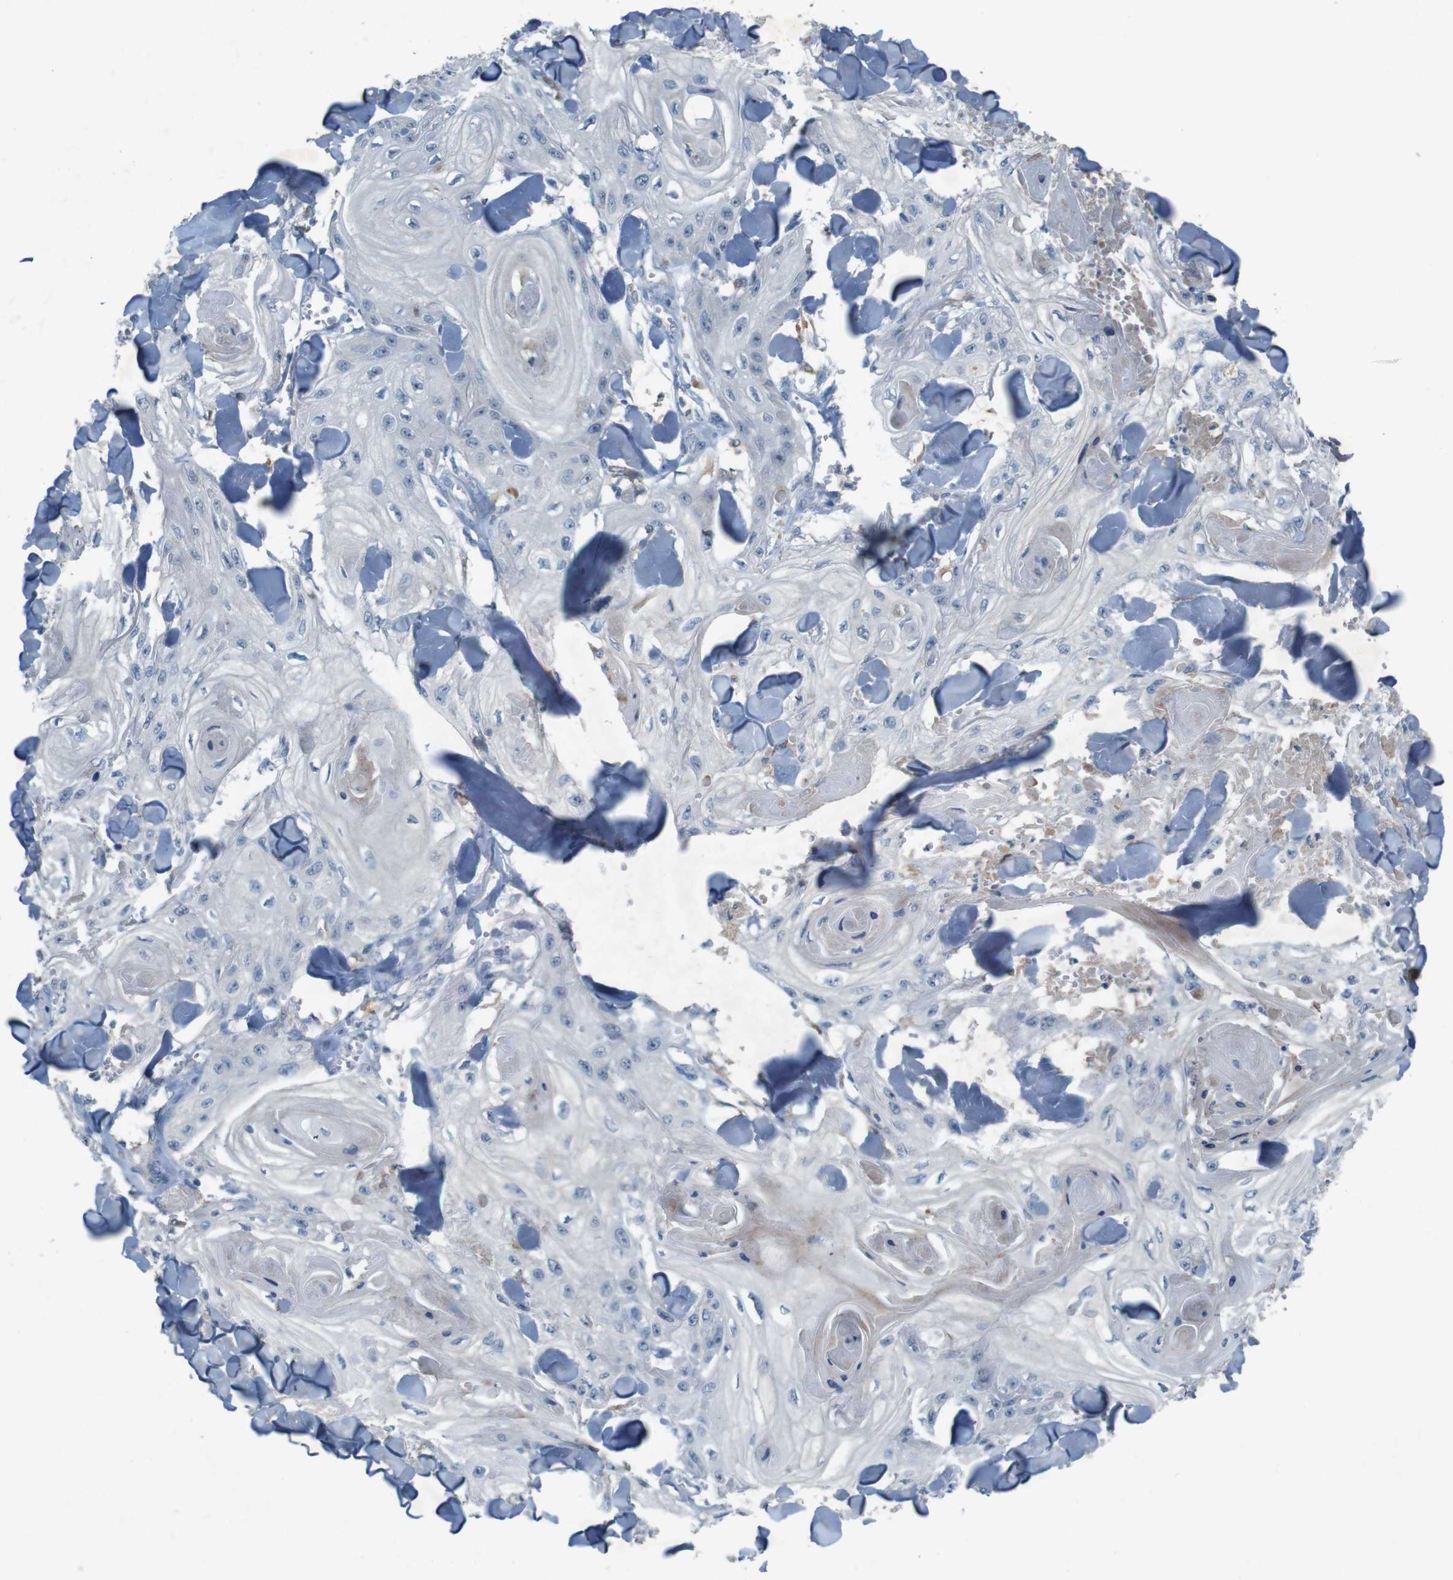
{"staining": {"intensity": "negative", "quantity": "none", "location": "none"}, "tissue": "skin cancer", "cell_type": "Tumor cells", "image_type": "cancer", "snomed": [{"axis": "morphology", "description": "Squamous cell carcinoma, NOS"}, {"axis": "topography", "description": "Skin"}], "caption": "High magnification brightfield microscopy of squamous cell carcinoma (skin) stained with DAB (brown) and counterstained with hematoxylin (blue): tumor cells show no significant expression. (Brightfield microscopy of DAB (3,3'-diaminobenzidine) IHC at high magnification).", "gene": "MOGAT3", "patient": {"sex": "male", "age": 74}}